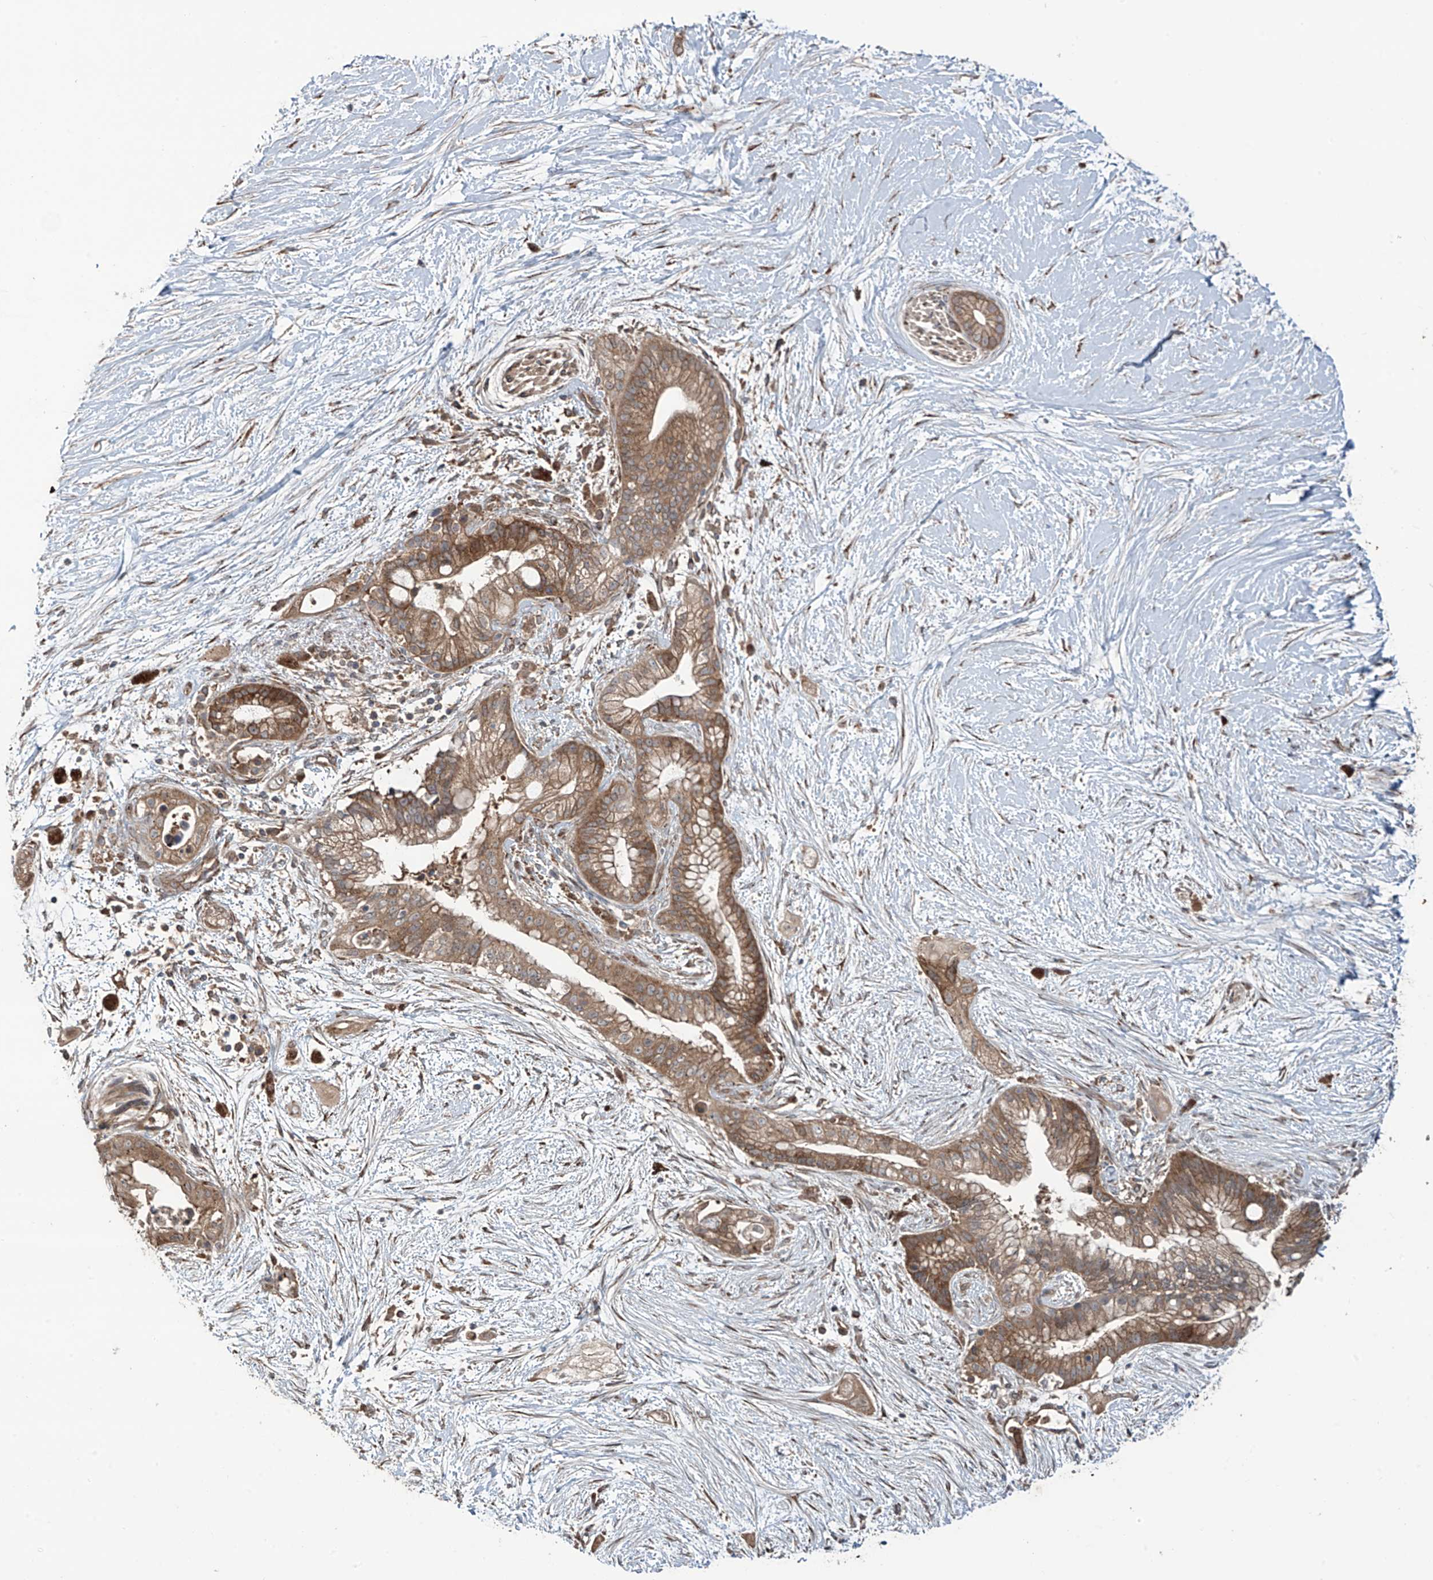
{"staining": {"intensity": "moderate", "quantity": ">75%", "location": "cytoplasmic/membranous"}, "tissue": "pancreatic cancer", "cell_type": "Tumor cells", "image_type": "cancer", "snomed": [{"axis": "morphology", "description": "Adenocarcinoma, NOS"}, {"axis": "topography", "description": "Pancreas"}], "caption": "Human pancreatic cancer stained with a brown dye demonstrates moderate cytoplasmic/membranous positive expression in approximately >75% of tumor cells.", "gene": "ZDHHC9", "patient": {"sex": "male", "age": 53}}